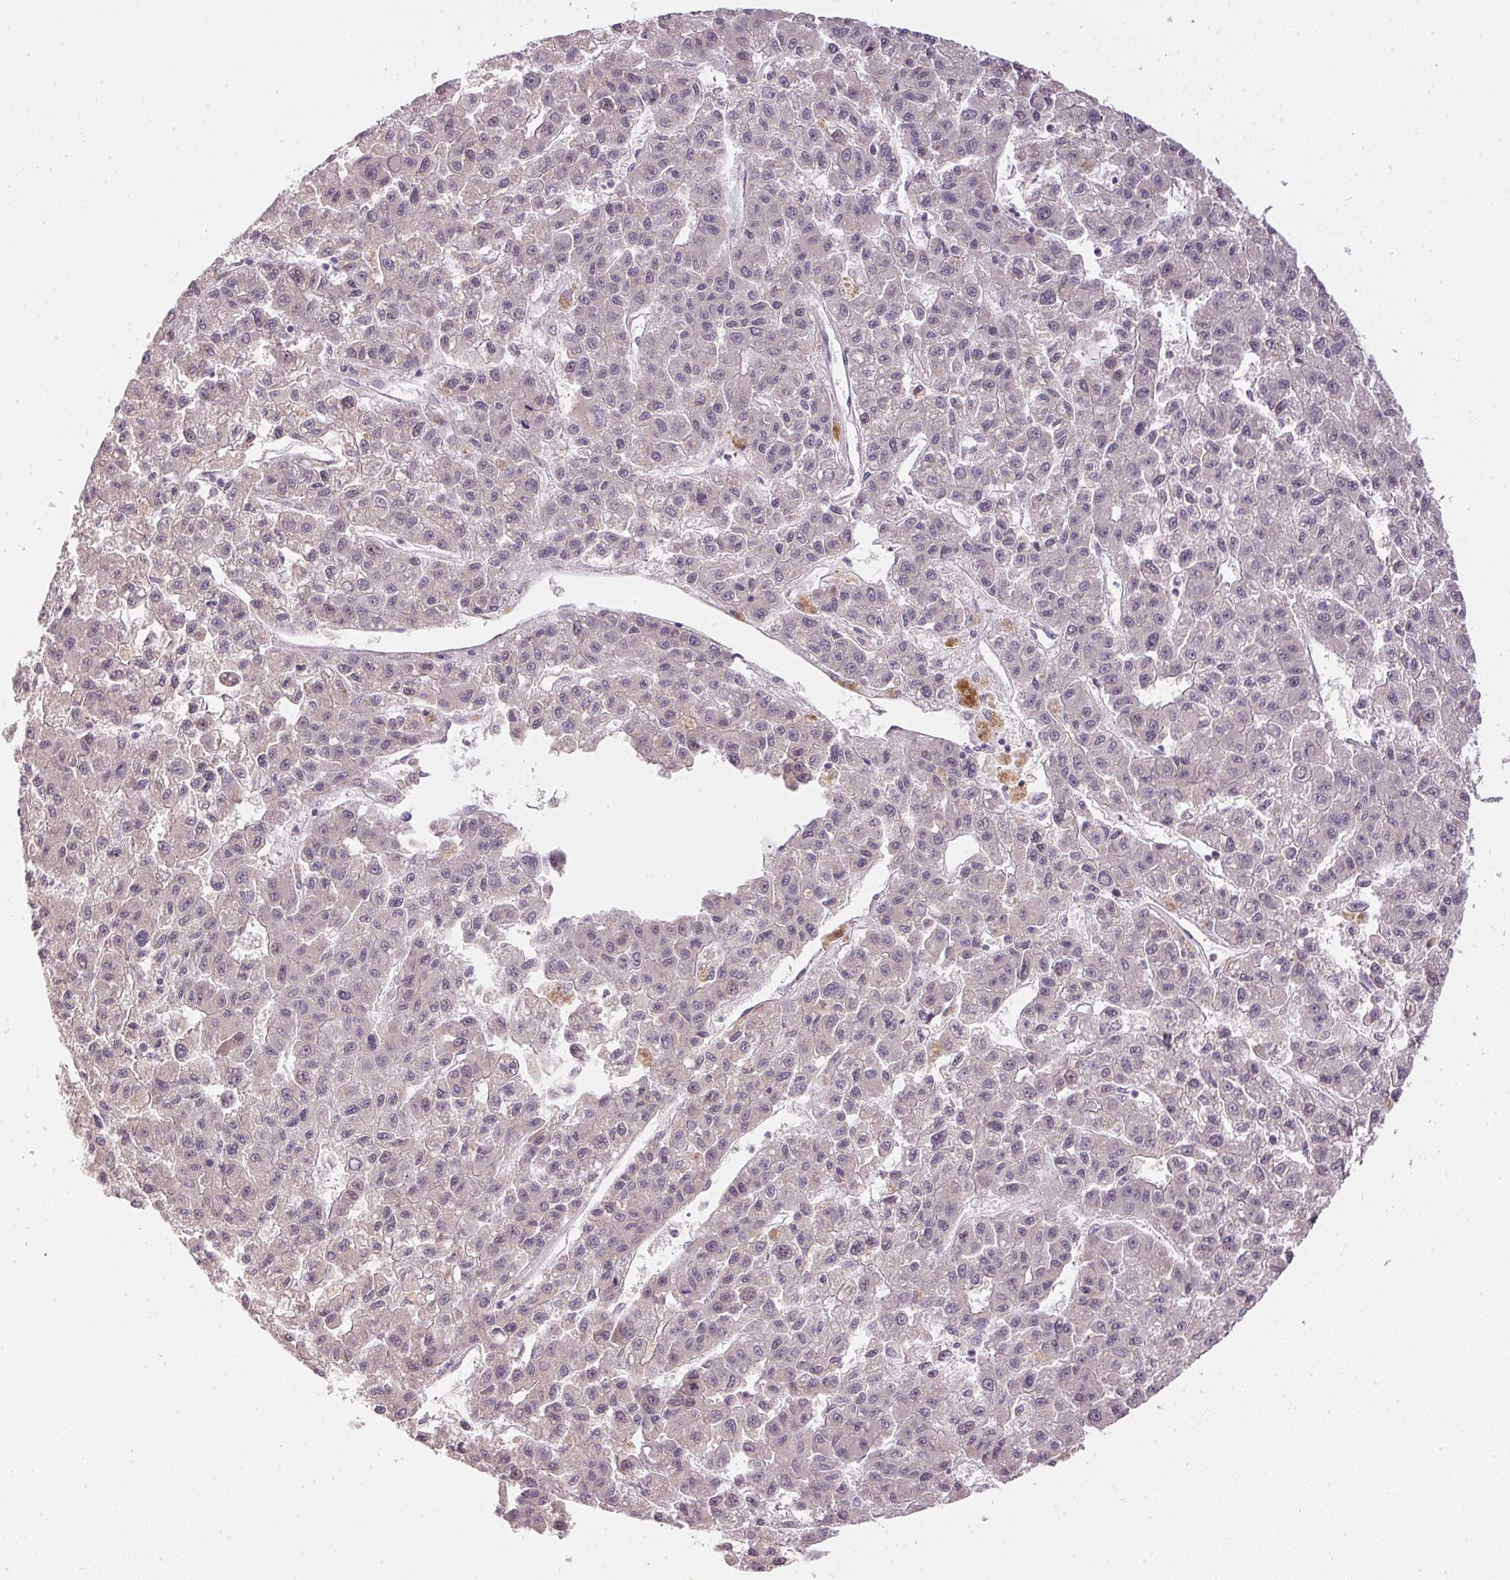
{"staining": {"intensity": "negative", "quantity": "none", "location": "none"}, "tissue": "liver cancer", "cell_type": "Tumor cells", "image_type": "cancer", "snomed": [{"axis": "morphology", "description": "Carcinoma, Hepatocellular, NOS"}, {"axis": "topography", "description": "Liver"}], "caption": "A histopathology image of liver cancer stained for a protein reveals no brown staining in tumor cells.", "gene": "TTC23L", "patient": {"sex": "male", "age": 70}}